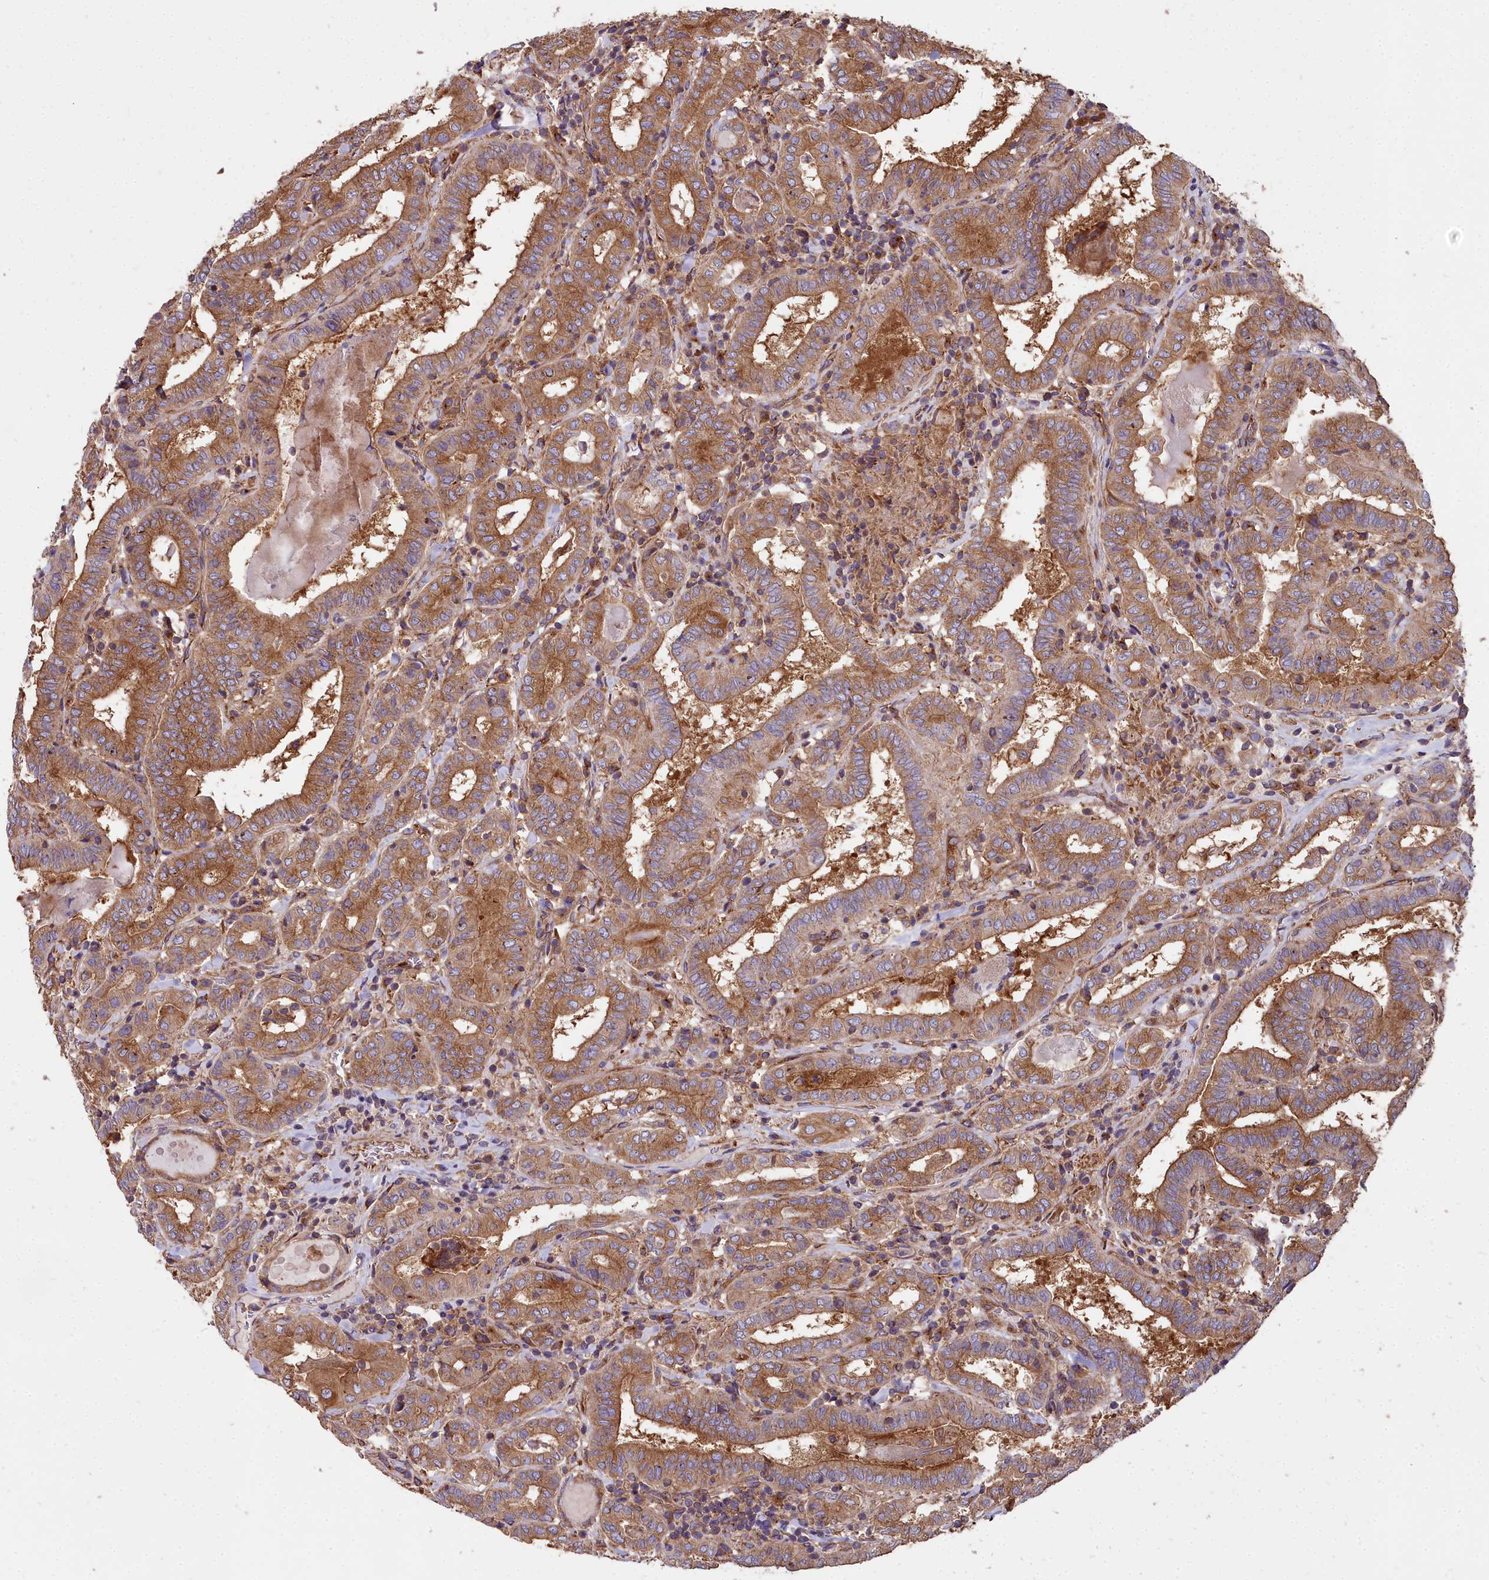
{"staining": {"intensity": "moderate", "quantity": ">75%", "location": "cytoplasmic/membranous"}, "tissue": "thyroid cancer", "cell_type": "Tumor cells", "image_type": "cancer", "snomed": [{"axis": "morphology", "description": "Papillary adenocarcinoma, NOS"}, {"axis": "topography", "description": "Thyroid gland"}], "caption": "Tumor cells exhibit medium levels of moderate cytoplasmic/membranous expression in approximately >75% of cells in human thyroid papillary adenocarcinoma.", "gene": "DCTN3", "patient": {"sex": "female", "age": 72}}